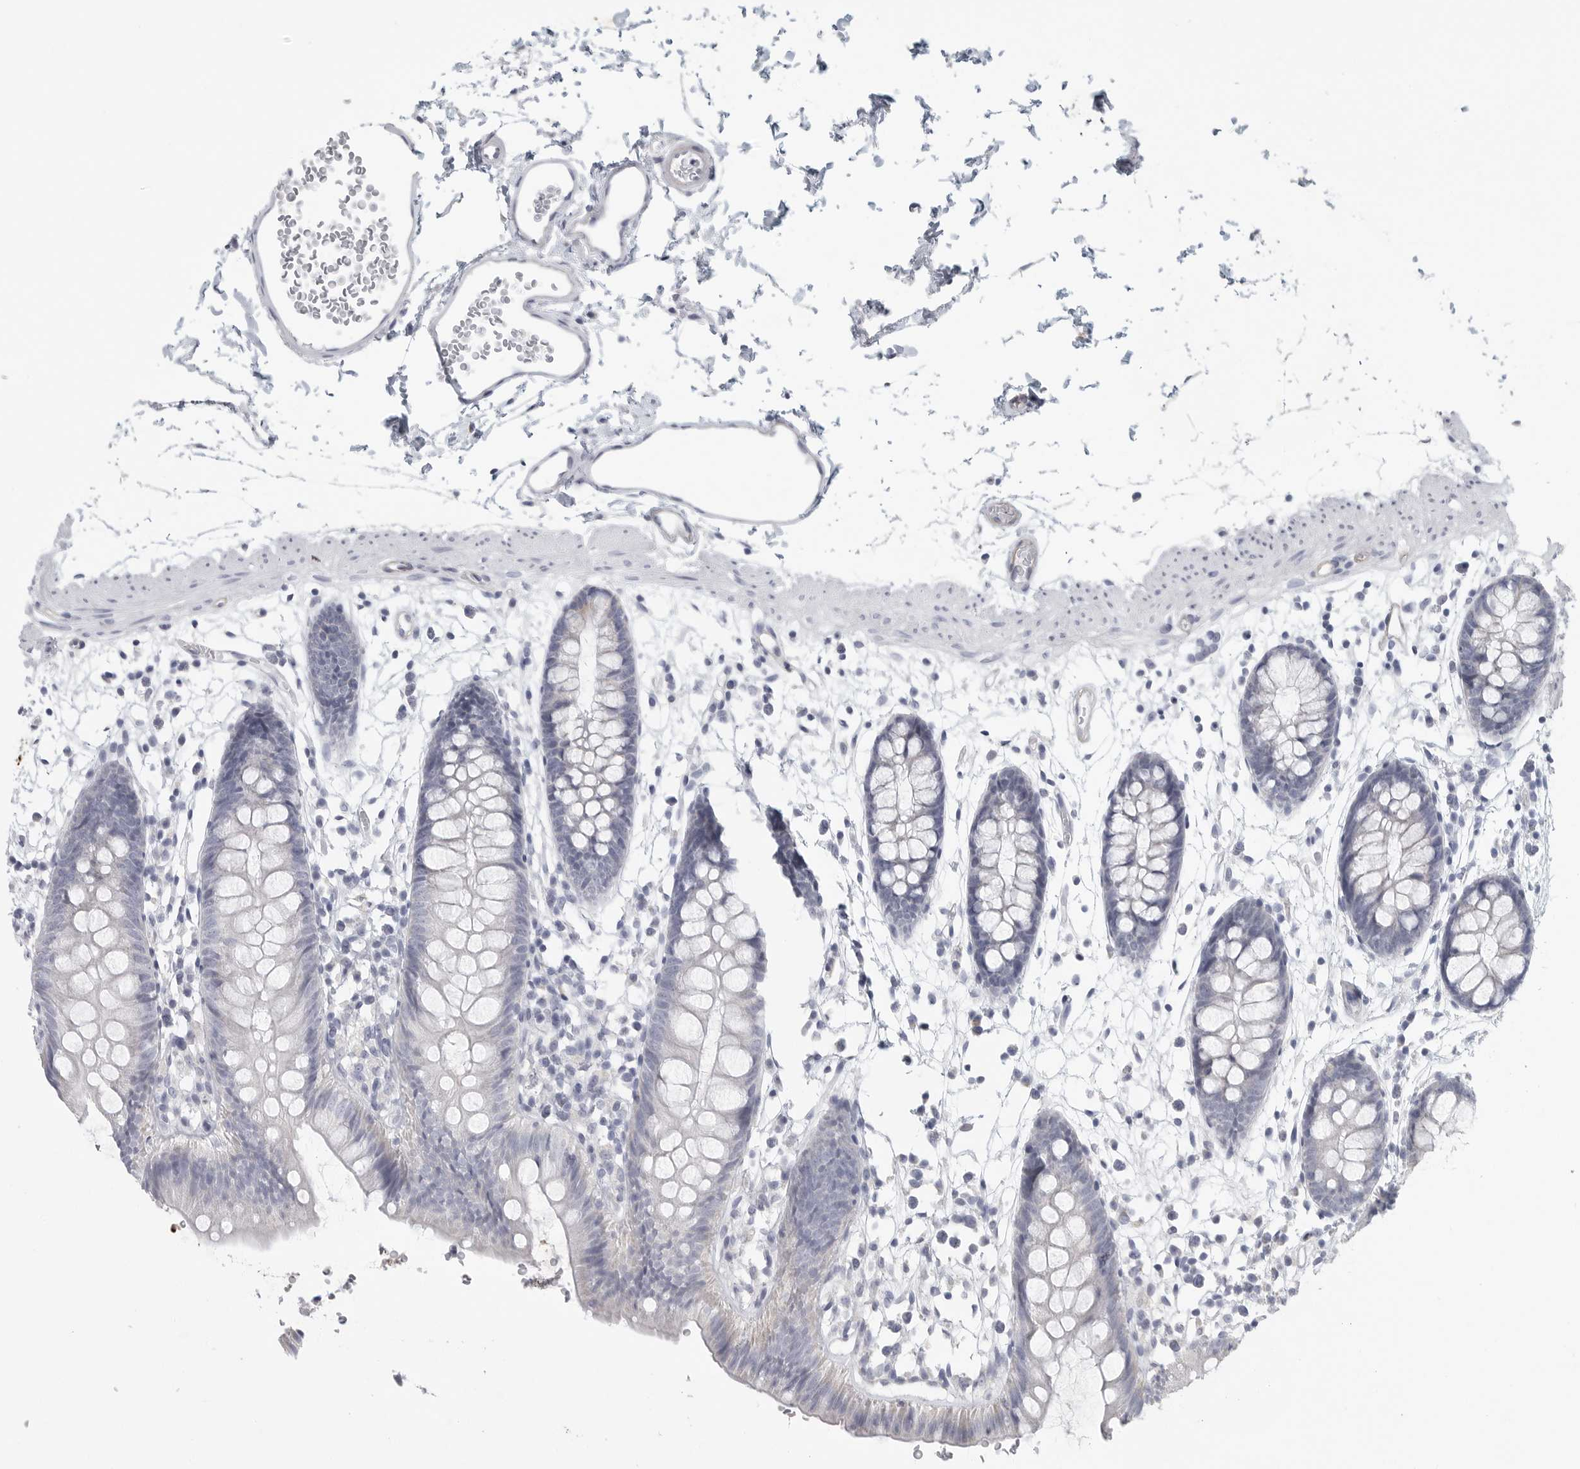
{"staining": {"intensity": "negative", "quantity": "none", "location": "none"}, "tissue": "colon", "cell_type": "Endothelial cells", "image_type": "normal", "snomed": [{"axis": "morphology", "description": "Normal tissue, NOS"}, {"axis": "topography", "description": "Colon"}], "caption": "A histopathology image of colon stained for a protein reveals no brown staining in endothelial cells.", "gene": "TNR", "patient": {"sex": "male", "age": 56}}